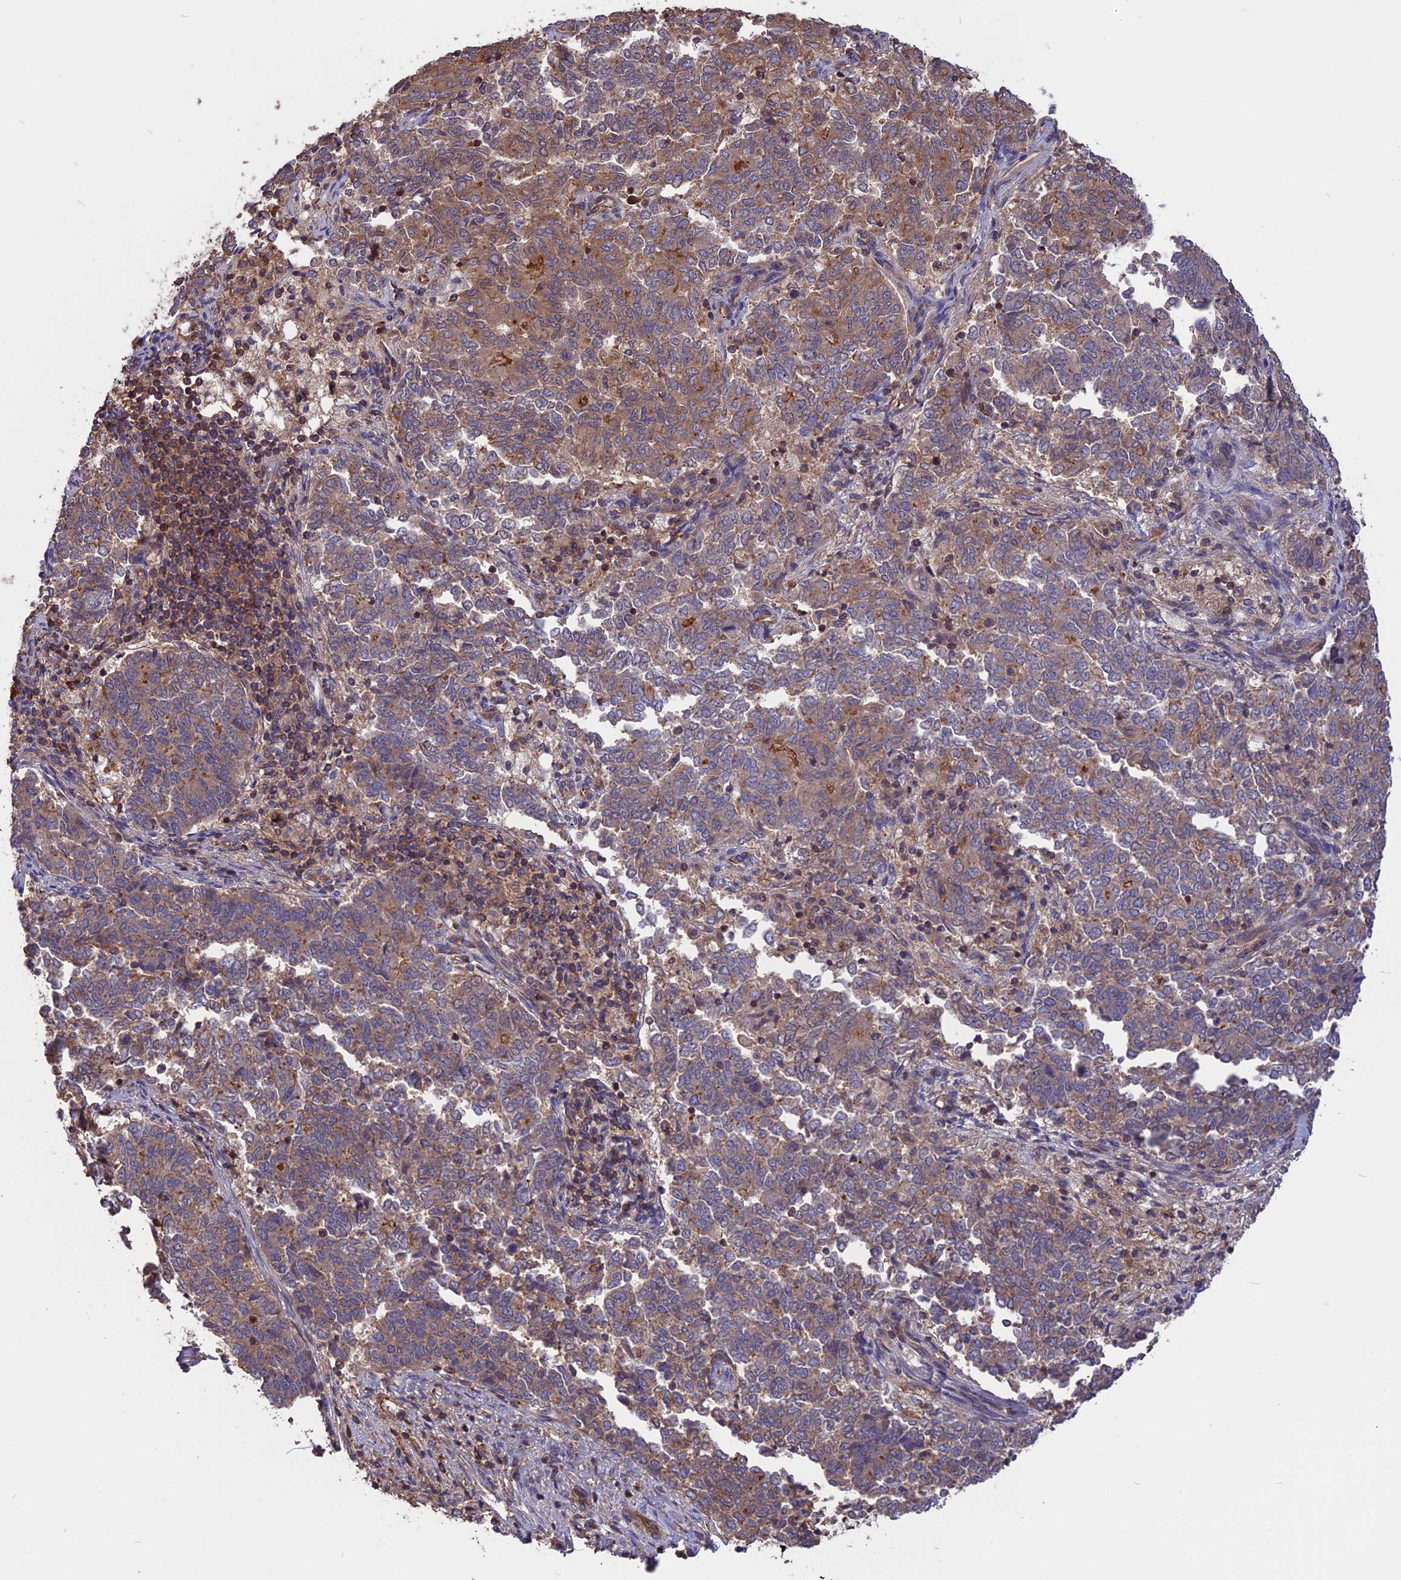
{"staining": {"intensity": "moderate", "quantity": "25%-75%", "location": "cytoplasmic/membranous"}, "tissue": "endometrial cancer", "cell_type": "Tumor cells", "image_type": "cancer", "snomed": [{"axis": "morphology", "description": "Adenocarcinoma, NOS"}, {"axis": "topography", "description": "Endometrium"}], "caption": "Immunohistochemical staining of endometrial adenocarcinoma reveals medium levels of moderate cytoplasmic/membranous protein positivity in about 25%-75% of tumor cells.", "gene": "GAS8", "patient": {"sex": "female", "age": 80}}